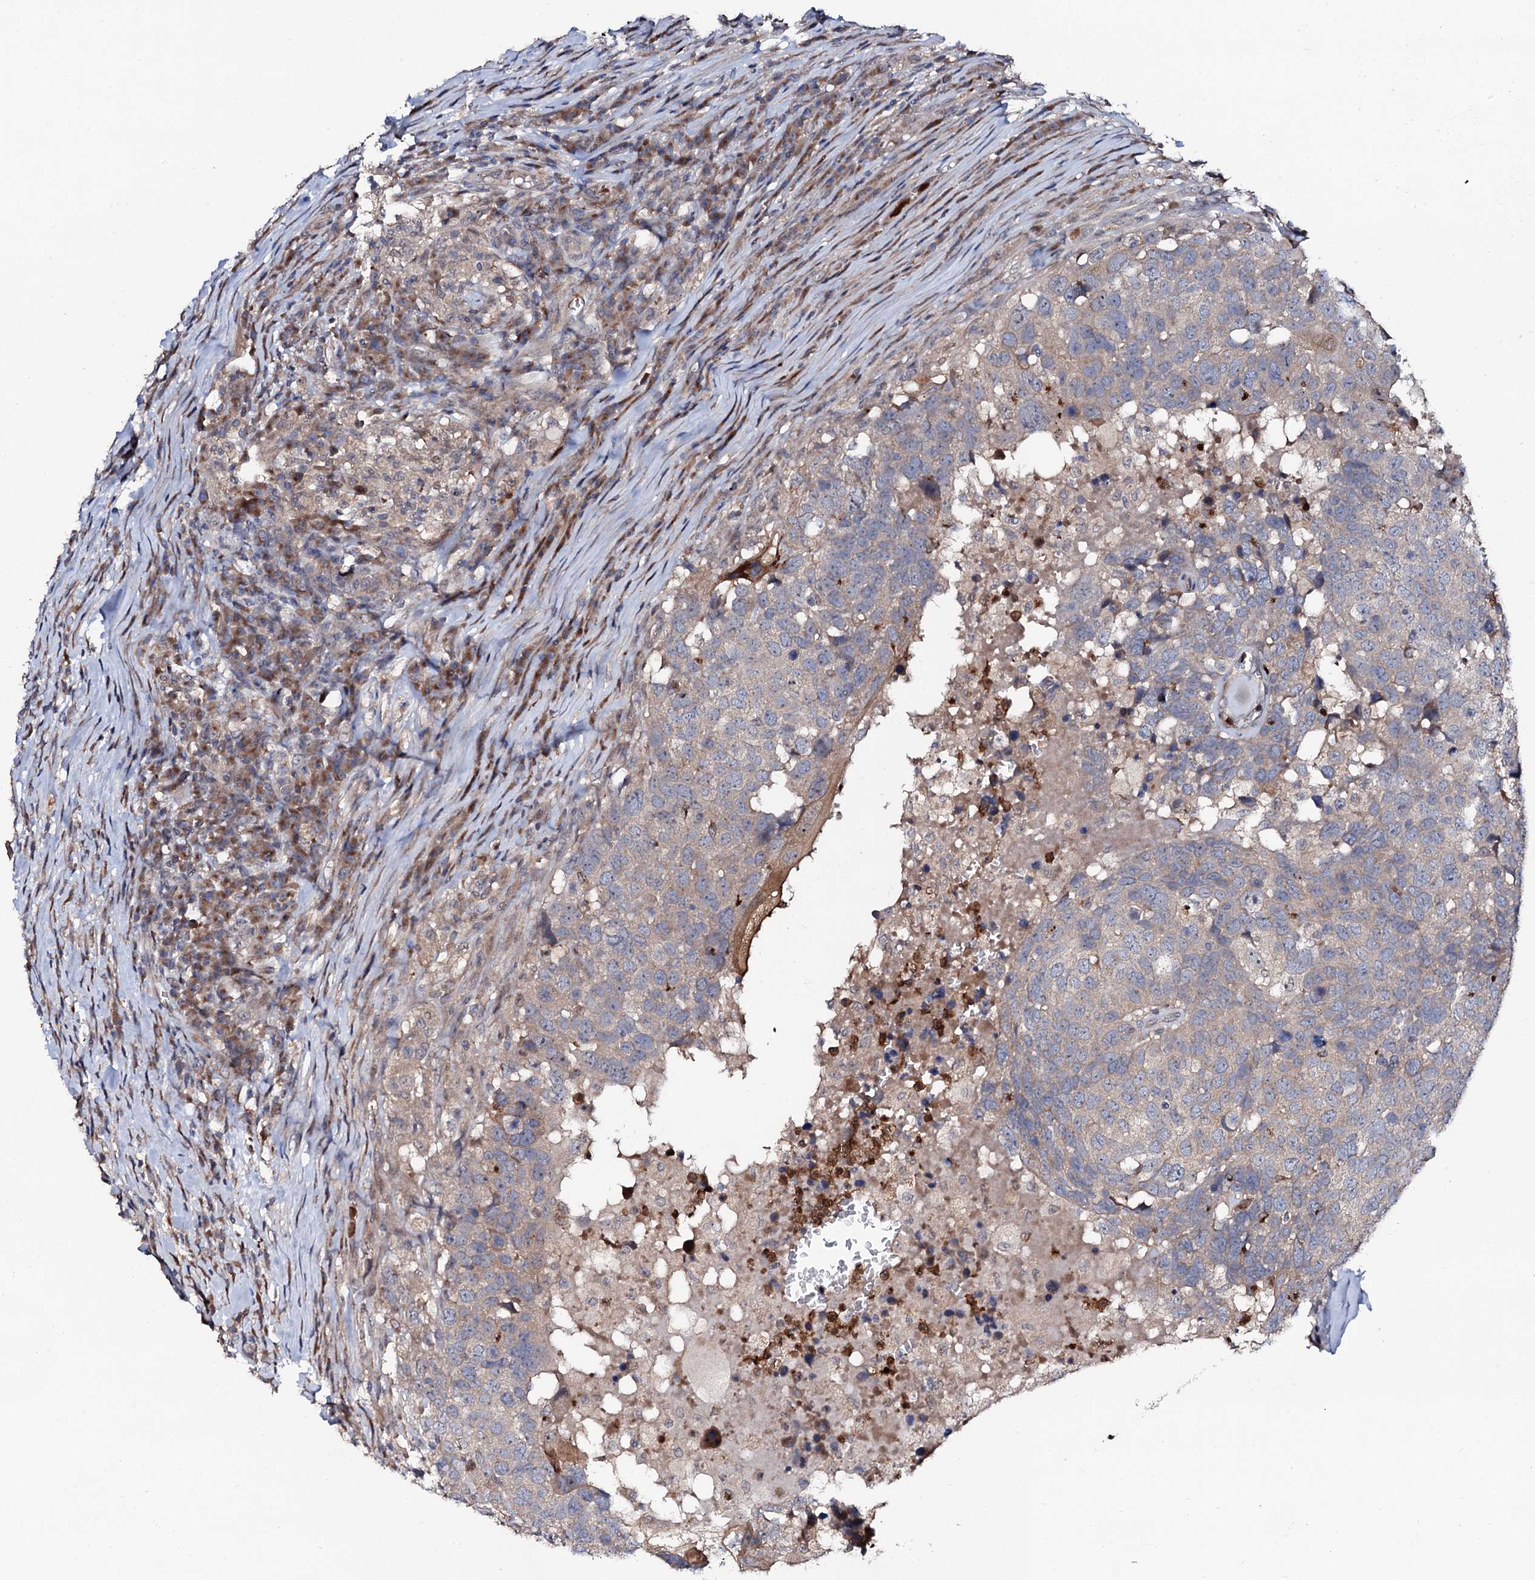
{"staining": {"intensity": "moderate", "quantity": "<25%", "location": "cytoplasmic/membranous"}, "tissue": "head and neck cancer", "cell_type": "Tumor cells", "image_type": "cancer", "snomed": [{"axis": "morphology", "description": "Squamous cell carcinoma, NOS"}, {"axis": "topography", "description": "Head-Neck"}], "caption": "Human head and neck cancer stained with a protein marker shows moderate staining in tumor cells.", "gene": "COG6", "patient": {"sex": "male", "age": 66}}